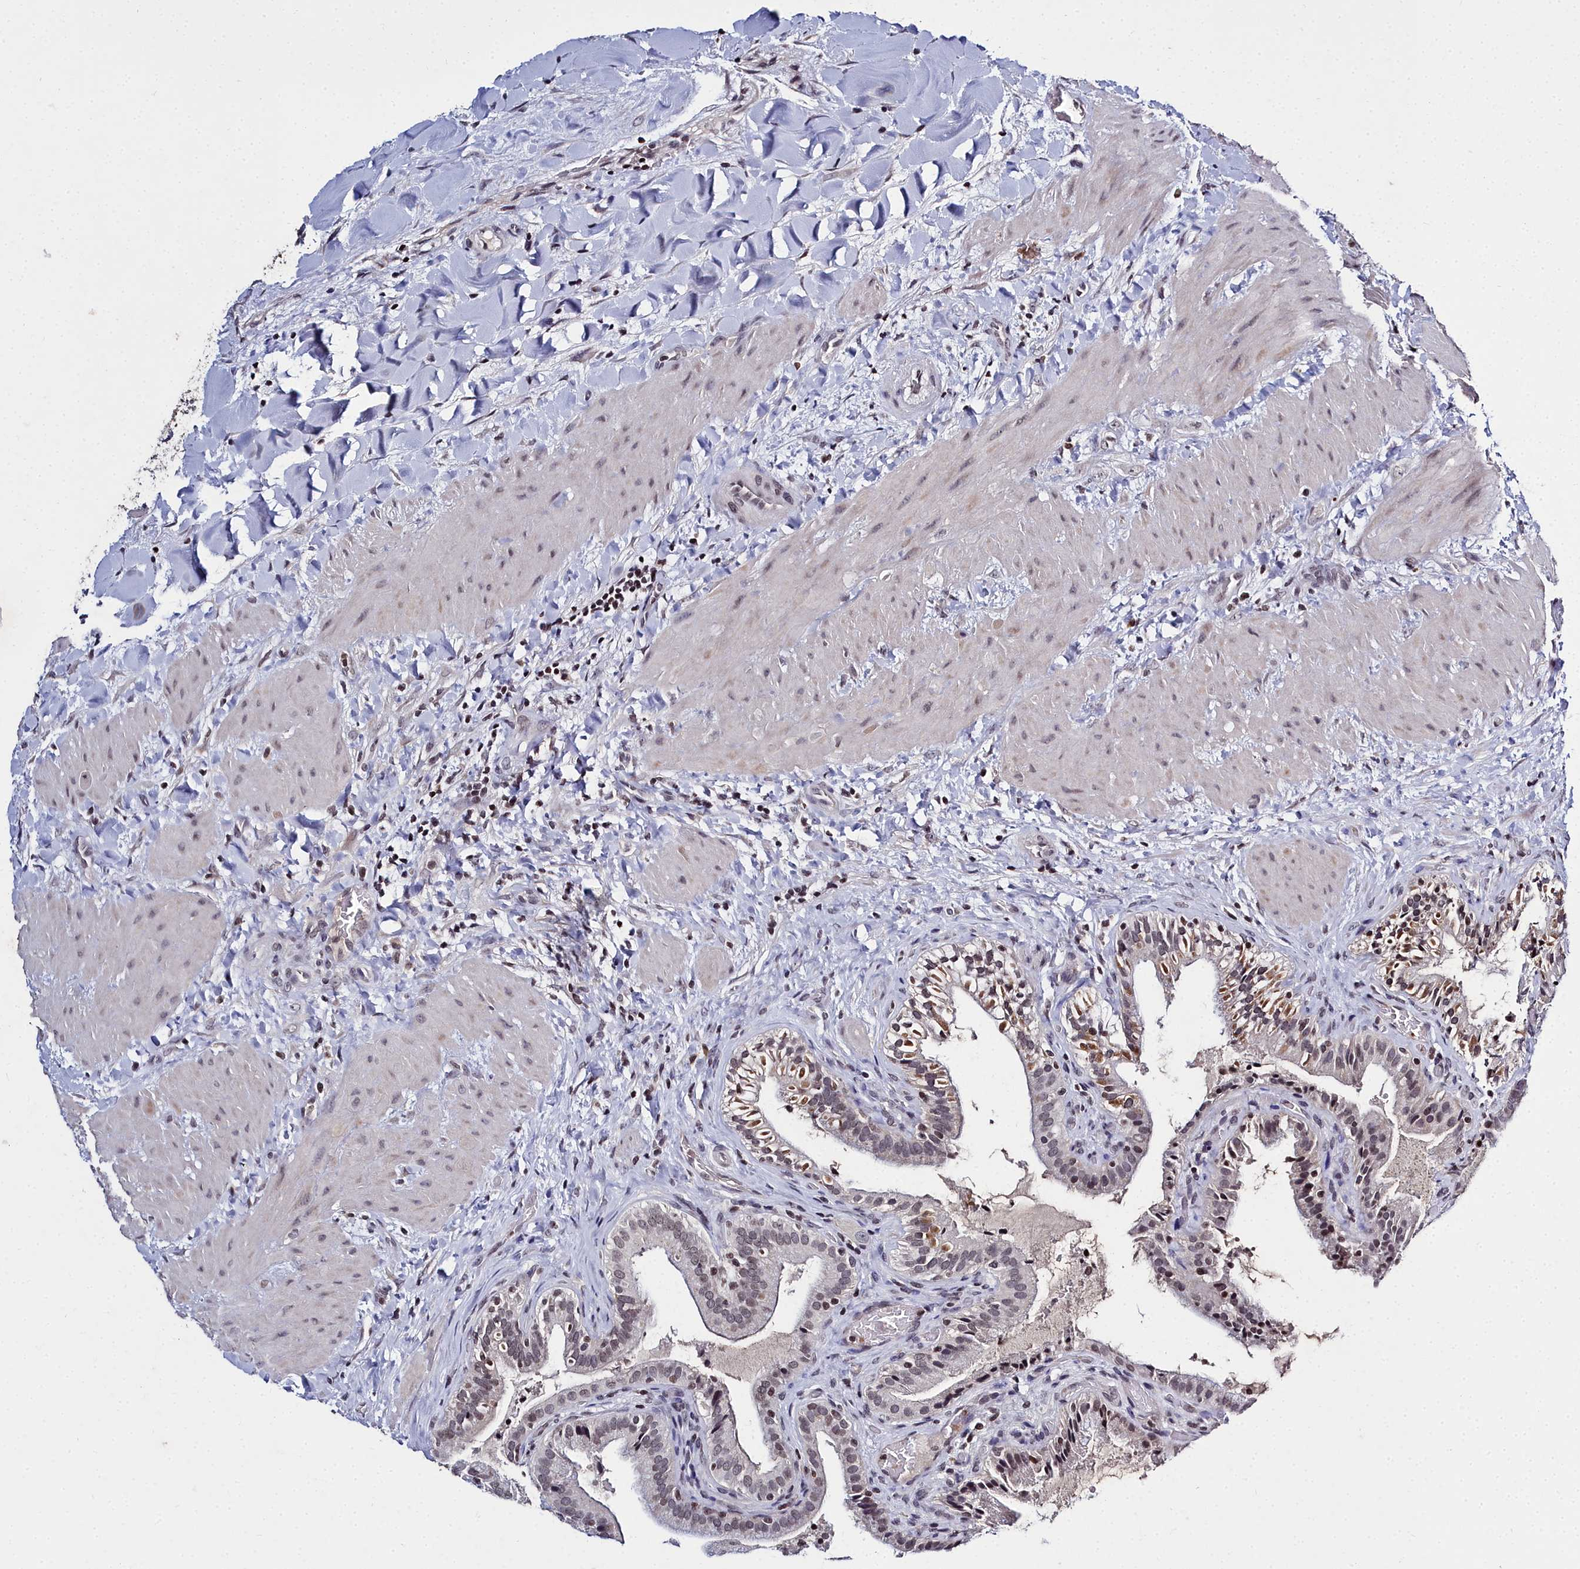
{"staining": {"intensity": "moderate", "quantity": "25%-75%", "location": "cytoplasmic/membranous,nuclear"}, "tissue": "gallbladder", "cell_type": "Glandular cells", "image_type": "normal", "snomed": [{"axis": "morphology", "description": "Normal tissue, NOS"}, {"axis": "topography", "description": "Gallbladder"}], "caption": "A medium amount of moderate cytoplasmic/membranous,nuclear positivity is identified in approximately 25%-75% of glandular cells in benign gallbladder.", "gene": "FZD4", "patient": {"sex": "male", "age": 24}}